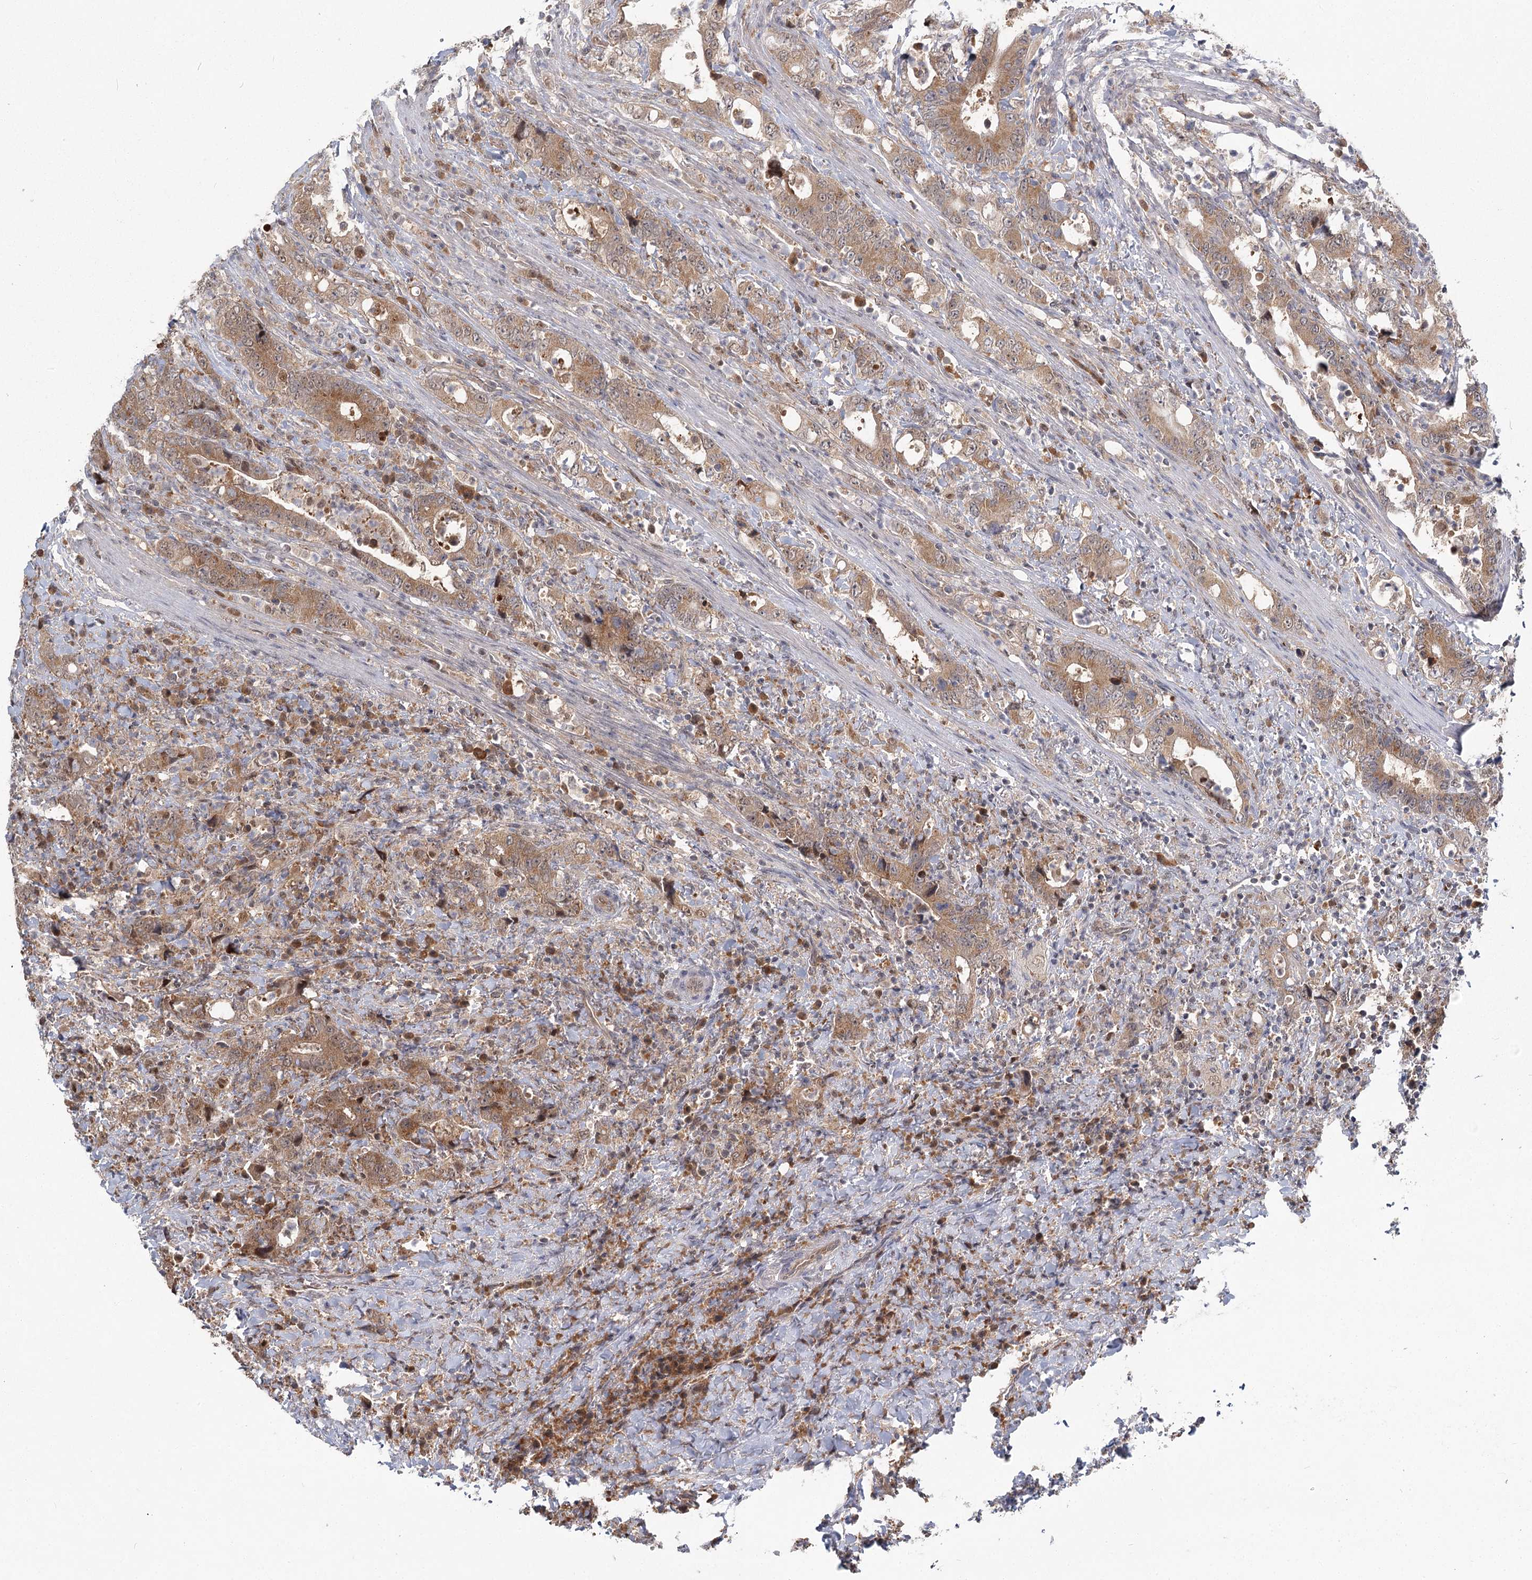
{"staining": {"intensity": "moderate", "quantity": ">75%", "location": "cytoplasmic/membranous"}, "tissue": "colorectal cancer", "cell_type": "Tumor cells", "image_type": "cancer", "snomed": [{"axis": "morphology", "description": "Adenocarcinoma, NOS"}, {"axis": "topography", "description": "Colon"}], "caption": "DAB (3,3'-diaminobenzidine) immunohistochemical staining of colorectal cancer exhibits moderate cytoplasmic/membranous protein staining in about >75% of tumor cells.", "gene": "THNSL1", "patient": {"sex": "female", "age": 75}}